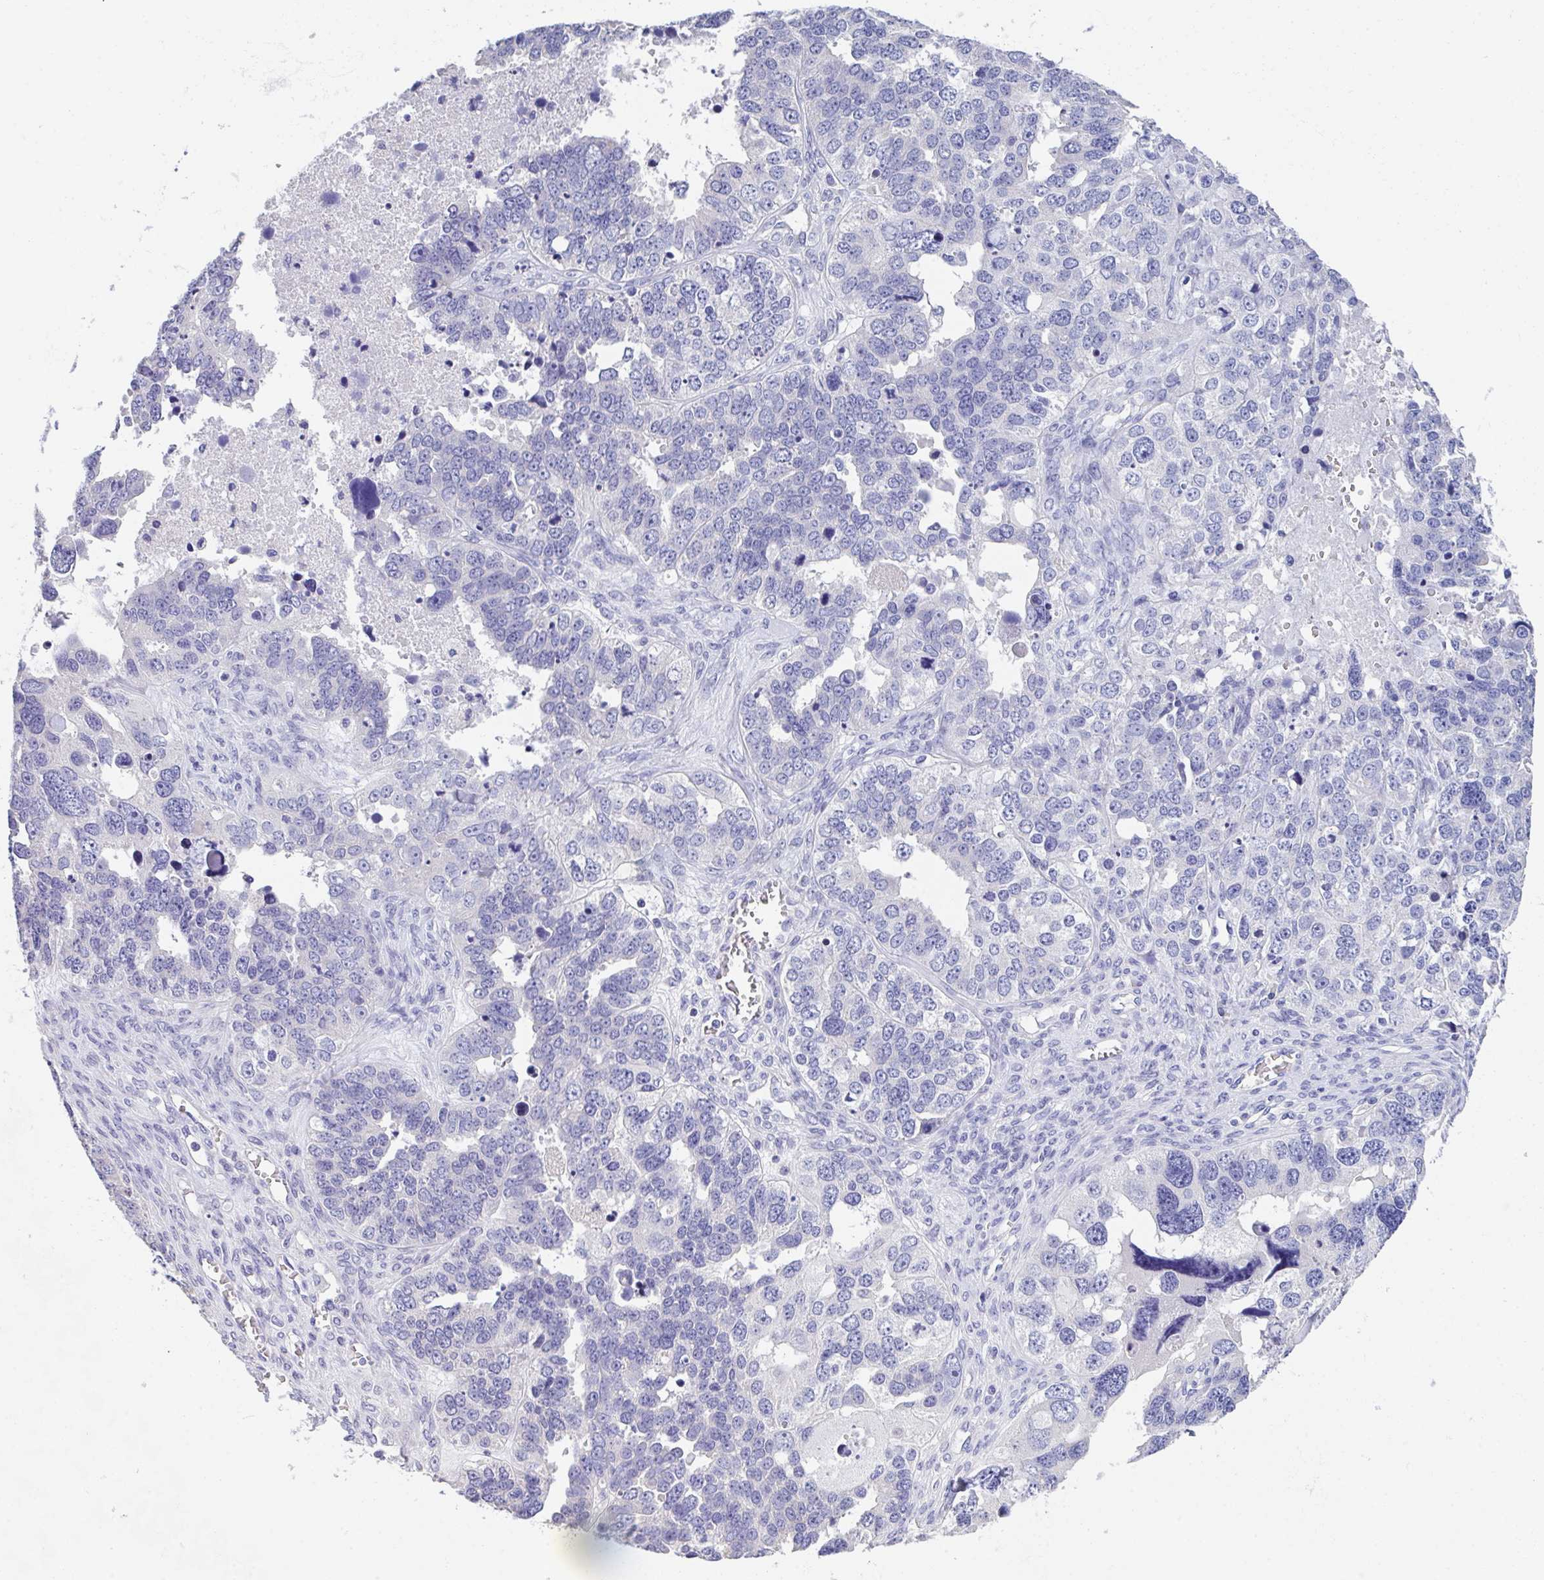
{"staining": {"intensity": "negative", "quantity": "none", "location": "none"}, "tissue": "ovarian cancer", "cell_type": "Tumor cells", "image_type": "cancer", "snomed": [{"axis": "morphology", "description": "Cystadenocarcinoma, serous, NOS"}, {"axis": "topography", "description": "Ovary"}], "caption": "This histopathology image is of ovarian cancer (serous cystadenocarcinoma) stained with immunohistochemistry to label a protein in brown with the nuclei are counter-stained blue. There is no staining in tumor cells.", "gene": "LRRC58", "patient": {"sex": "female", "age": 76}}